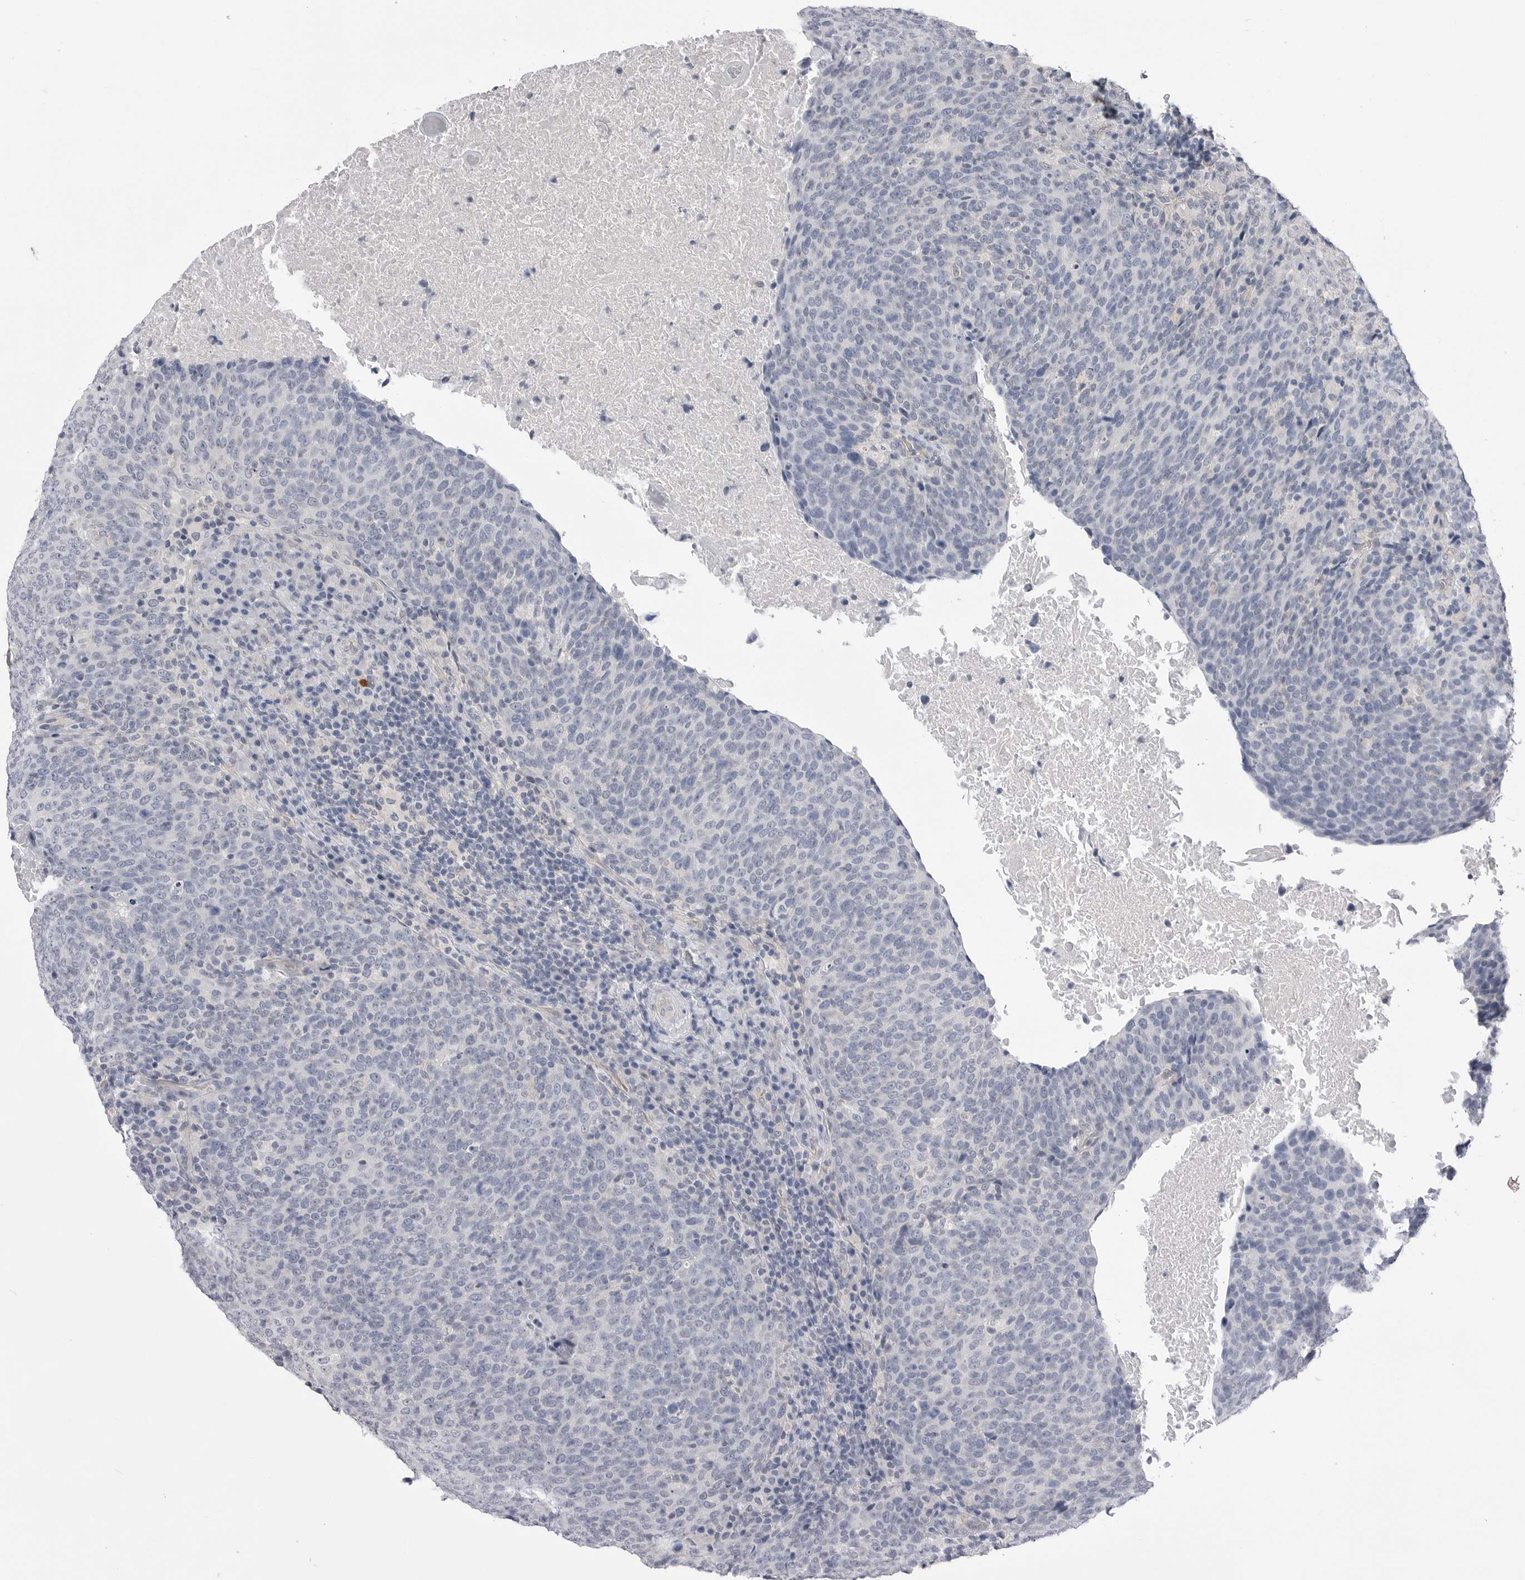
{"staining": {"intensity": "negative", "quantity": "none", "location": "none"}, "tissue": "head and neck cancer", "cell_type": "Tumor cells", "image_type": "cancer", "snomed": [{"axis": "morphology", "description": "Squamous cell carcinoma, NOS"}, {"axis": "morphology", "description": "Squamous cell carcinoma, metastatic, NOS"}, {"axis": "topography", "description": "Lymph node"}, {"axis": "topography", "description": "Head-Neck"}], "caption": "This histopathology image is of head and neck cancer (metastatic squamous cell carcinoma) stained with IHC to label a protein in brown with the nuclei are counter-stained blue. There is no expression in tumor cells.", "gene": "DLGAP3", "patient": {"sex": "male", "age": 62}}